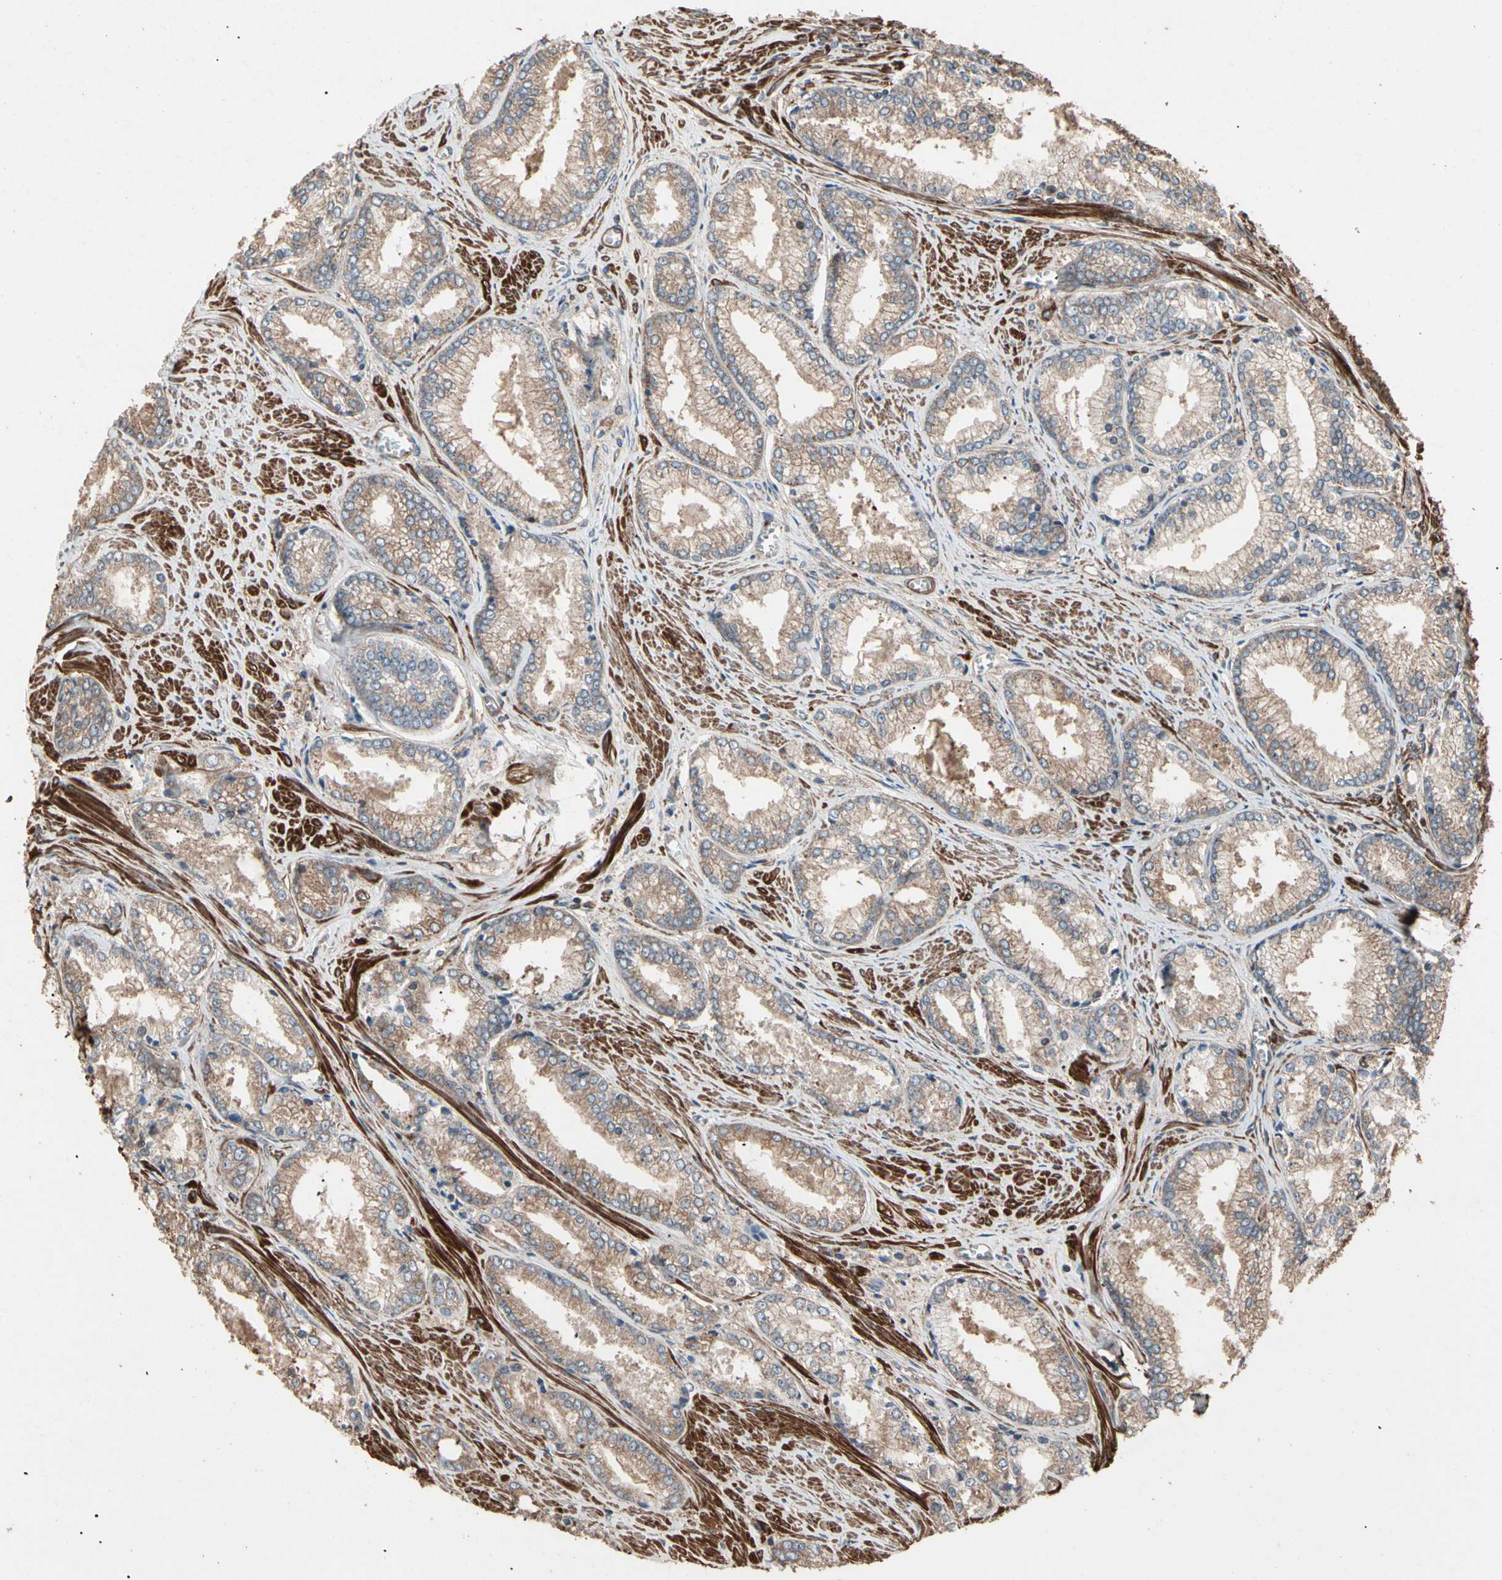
{"staining": {"intensity": "moderate", "quantity": ">75%", "location": "cytoplasmic/membranous"}, "tissue": "prostate cancer", "cell_type": "Tumor cells", "image_type": "cancer", "snomed": [{"axis": "morphology", "description": "Adenocarcinoma, Low grade"}, {"axis": "topography", "description": "Prostate"}], "caption": "Human prostate cancer (low-grade adenocarcinoma) stained with a protein marker exhibits moderate staining in tumor cells.", "gene": "AGBL2", "patient": {"sex": "male", "age": 64}}